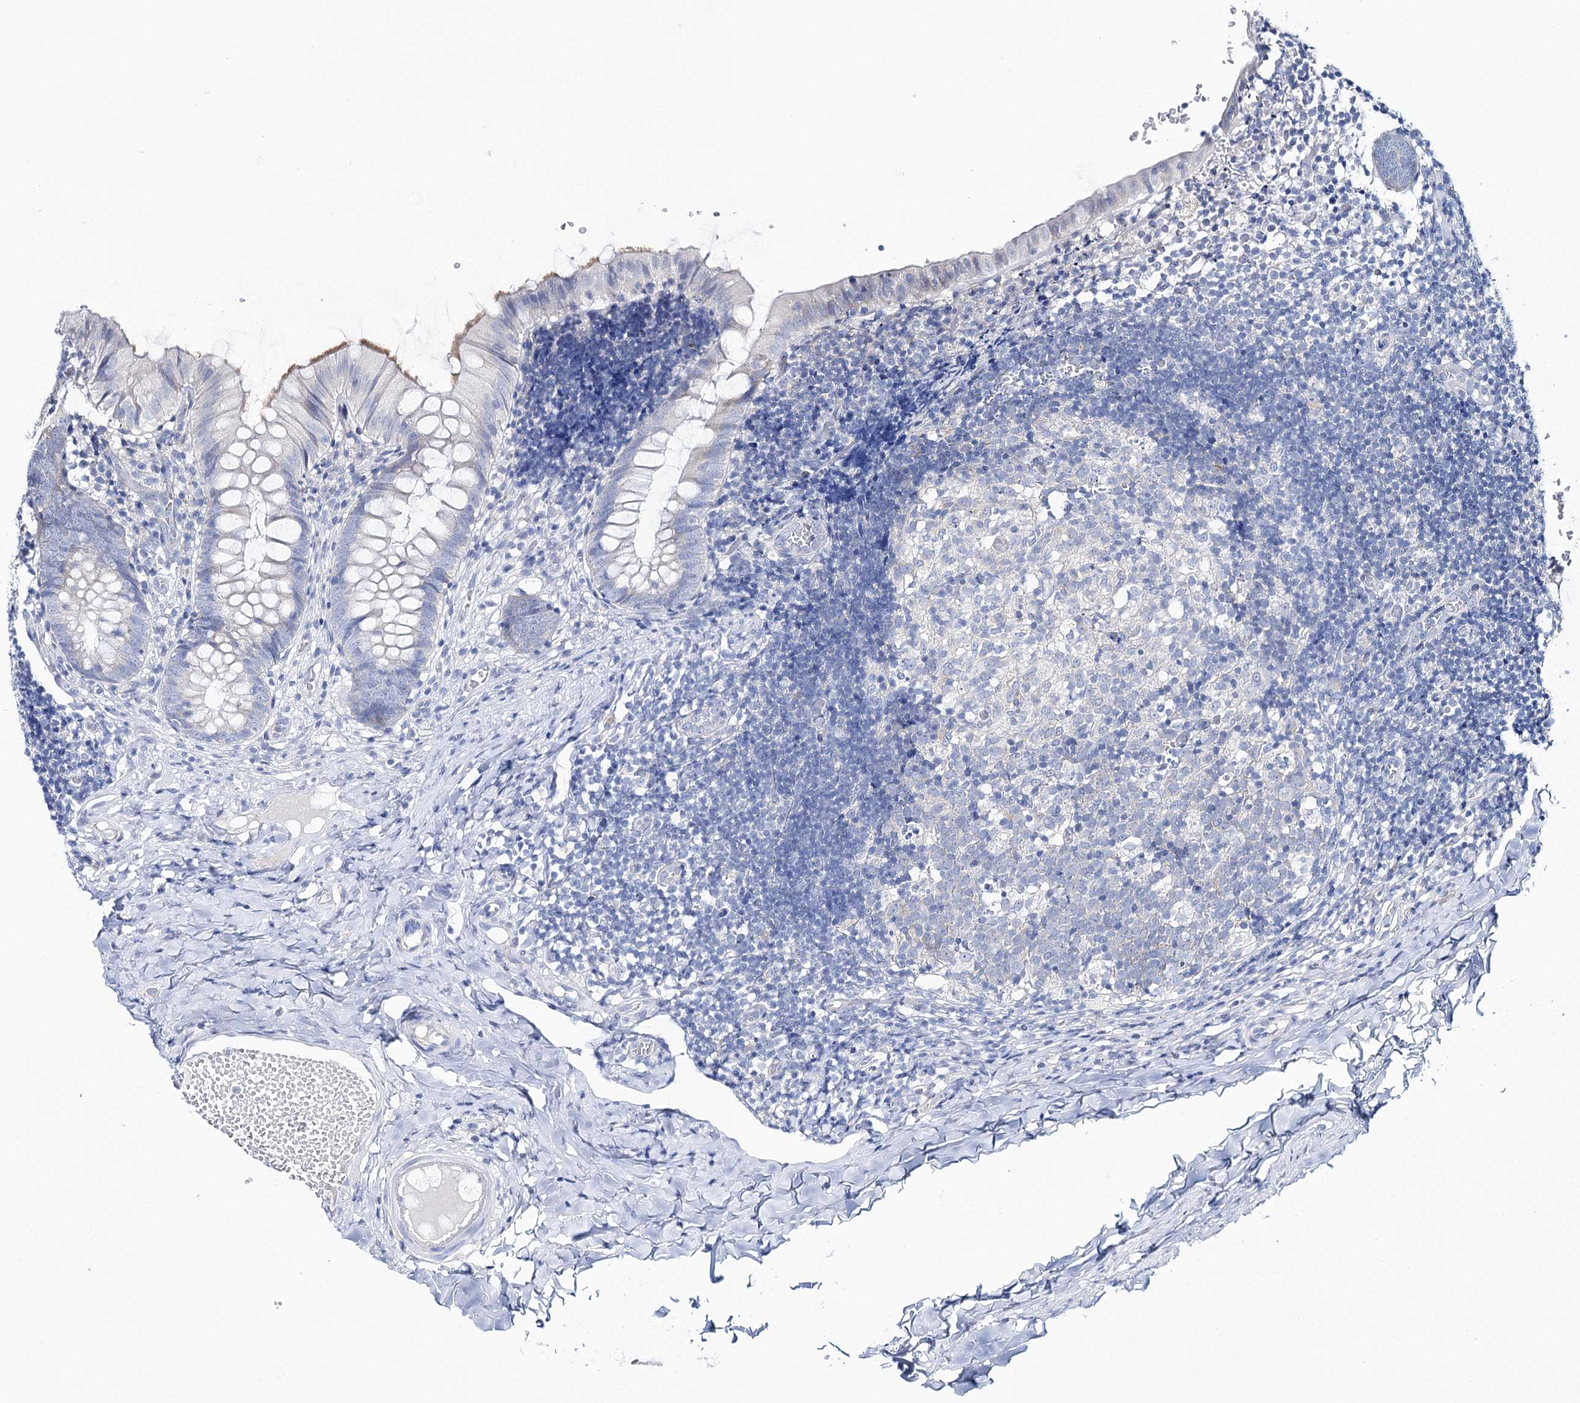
{"staining": {"intensity": "negative", "quantity": "none", "location": "none"}, "tissue": "appendix", "cell_type": "Glandular cells", "image_type": "normal", "snomed": [{"axis": "morphology", "description": "Normal tissue, NOS"}, {"axis": "topography", "description": "Appendix"}], "caption": "A high-resolution micrograph shows IHC staining of unremarkable appendix, which demonstrates no significant expression in glandular cells.", "gene": "CSN3", "patient": {"sex": "male", "age": 8}}